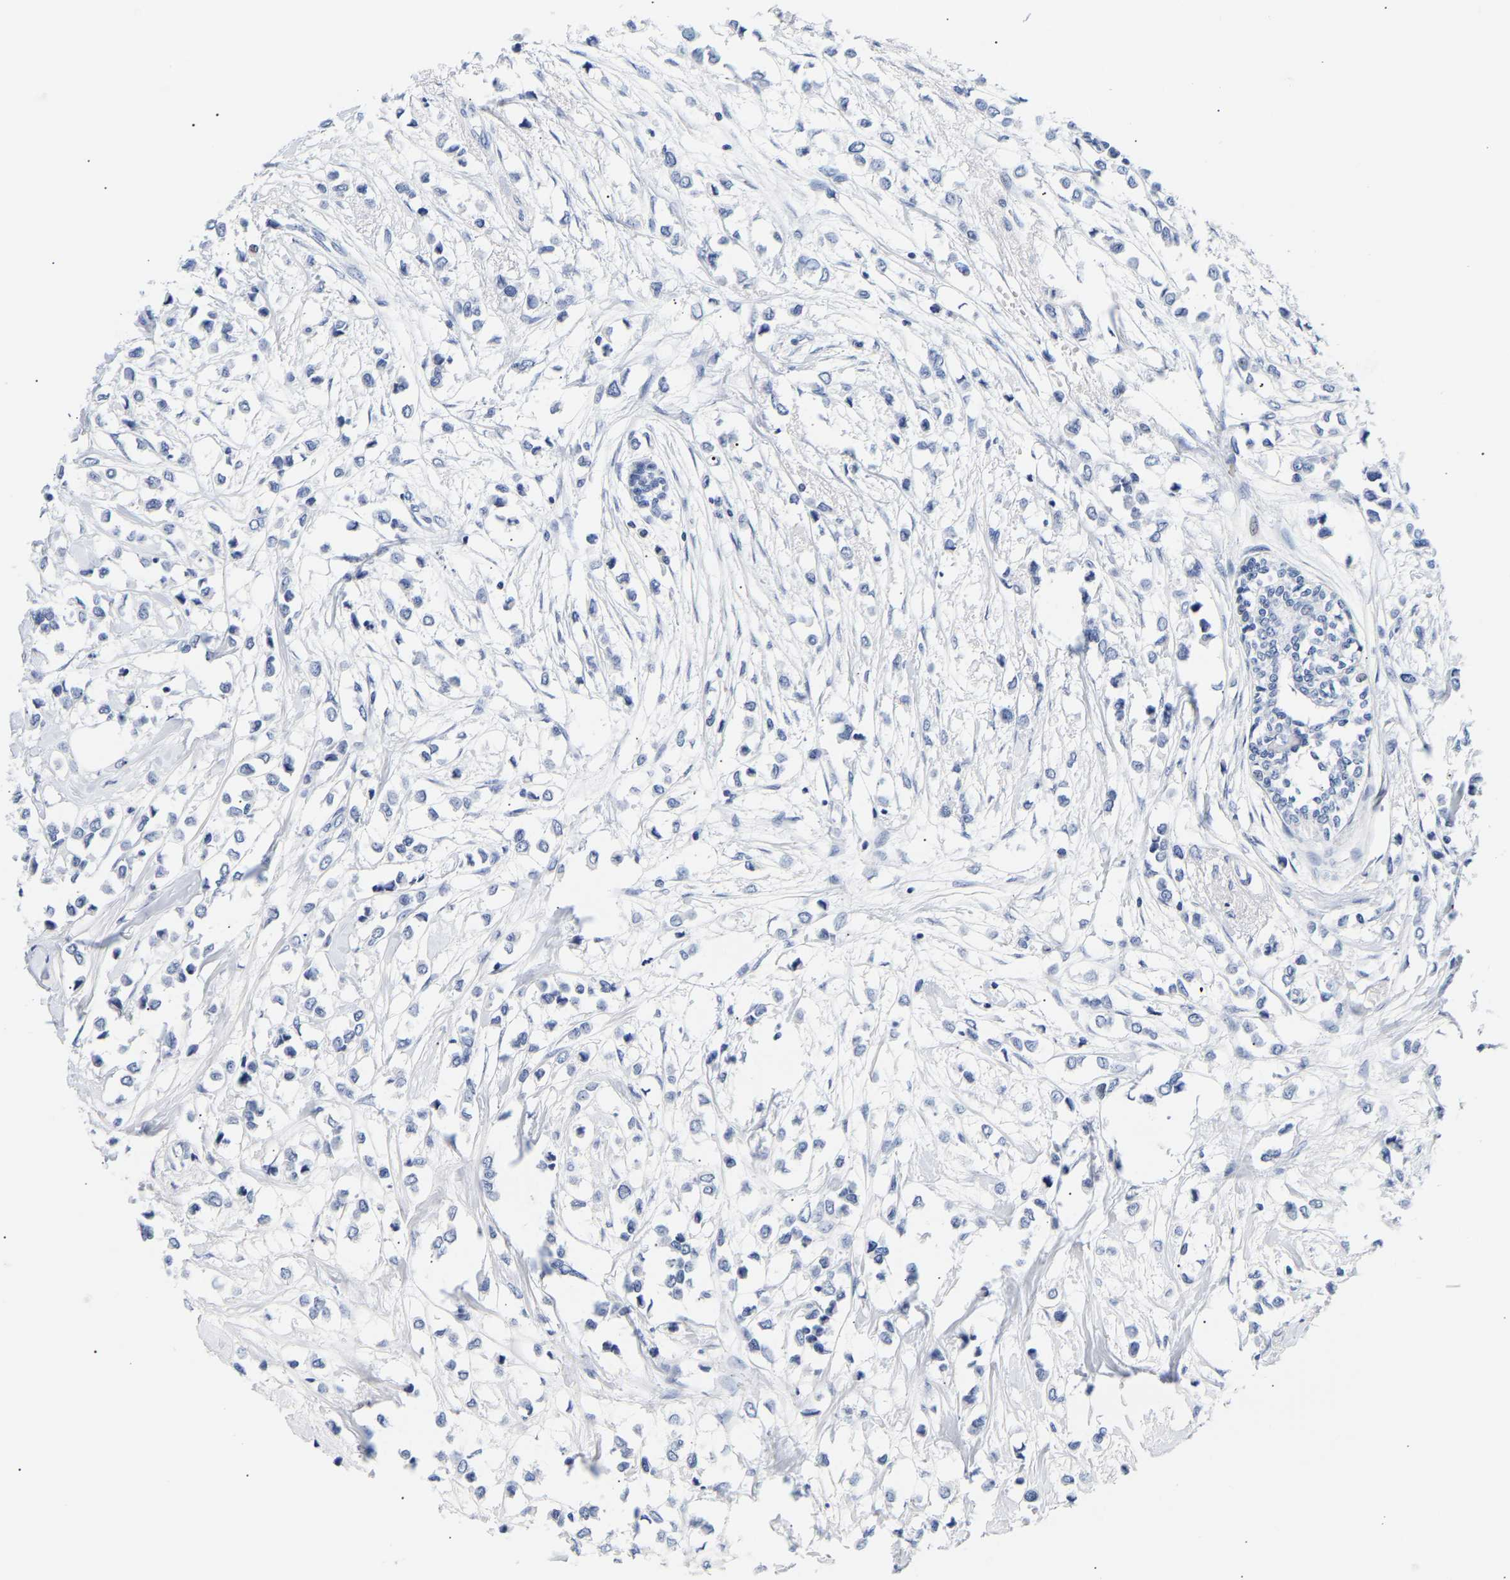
{"staining": {"intensity": "negative", "quantity": "none", "location": "none"}, "tissue": "breast cancer", "cell_type": "Tumor cells", "image_type": "cancer", "snomed": [{"axis": "morphology", "description": "Lobular carcinoma"}, {"axis": "topography", "description": "Breast"}], "caption": "IHC of breast lobular carcinoma demonstrates no staining in tumor cells. The staining is performed using DAB (3,3'-diaminobenzidine) brown chromogen with nuclei counter-stained in using hematoxylin.", "gene": "SPINK2", "patient": {"sex": "female", "age": 51}}